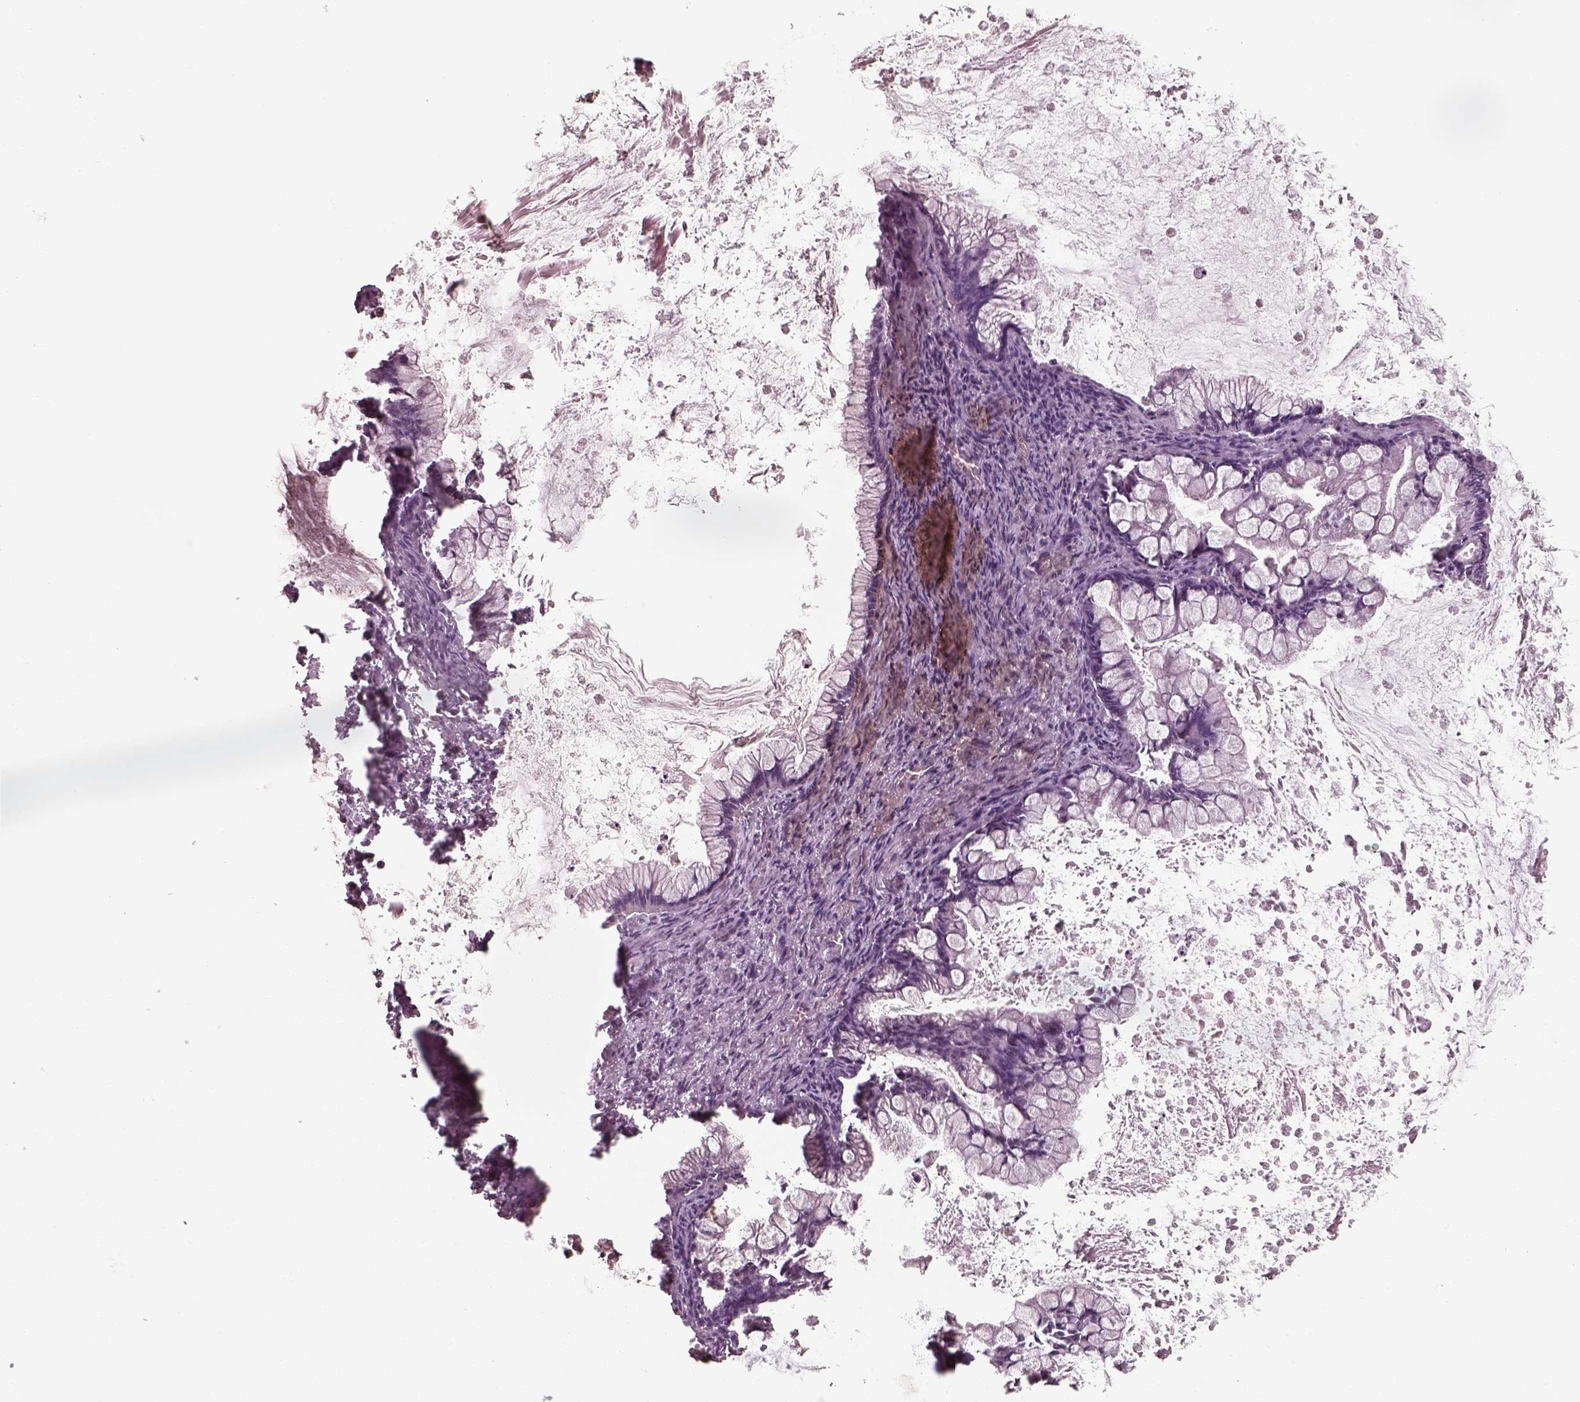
{"staining": {"intensity": "negative", "quantity": "none", "location": "none"}, "tissue": "ovarian cancer", "cell_type": "Tumor cells", "image_type": "cancer", "snomed": [{"axis": "morphology", "description": "Cystadenocarcinoma, mucinous, NOS"}, {"axis": "topography", "description": "Ovary"}], "caption": "A high-resolution image shows immunohistochemistry staining of mucinous cystadenocarcinoma (ovarian), which shows no significant expression in tumor cells.", "gene": "ATXN7L3", "patient": {"sex": "female", "age": 67}}